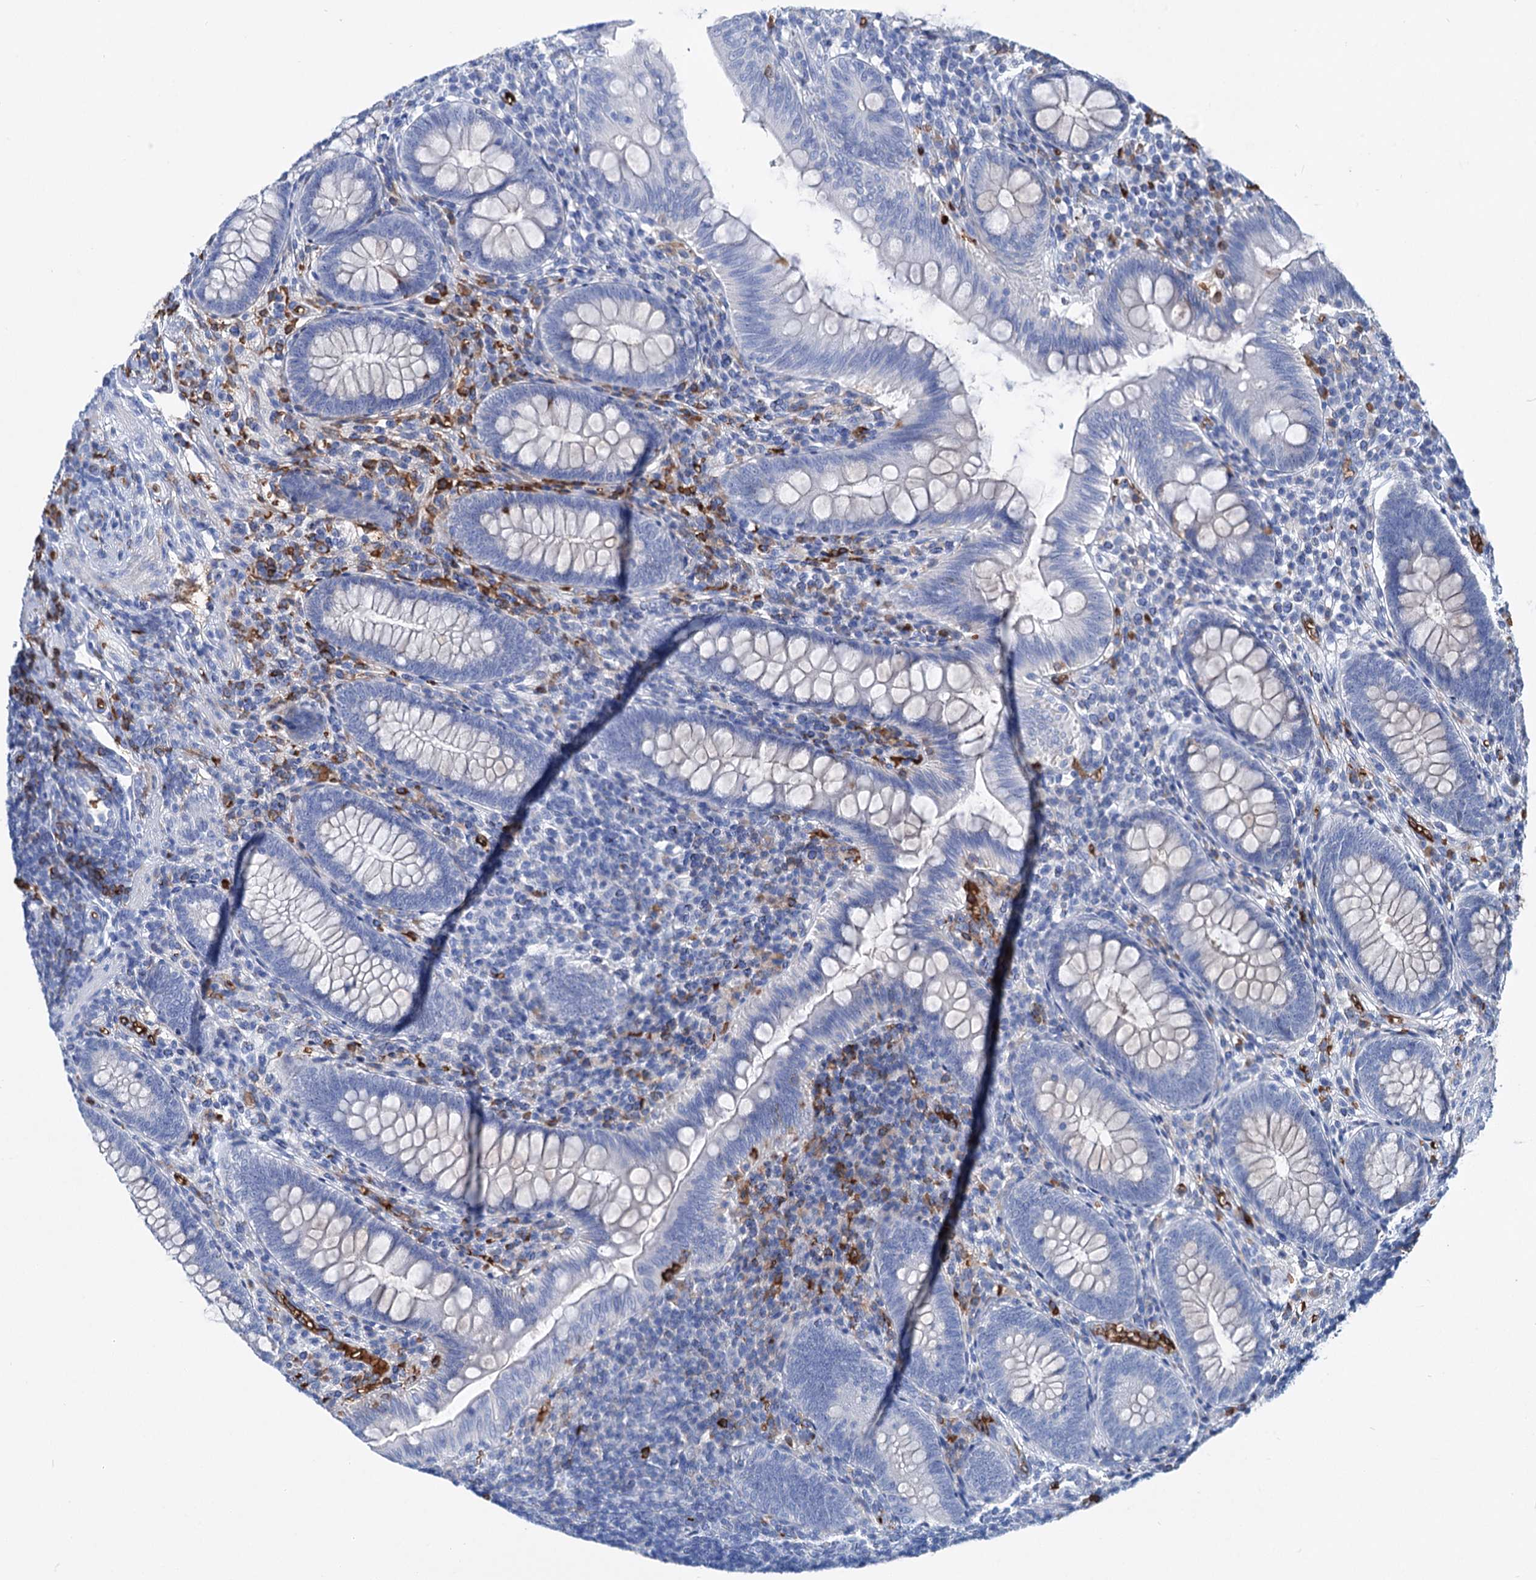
{"staining": {"intensity": "negative", "quantity": "none", "location": "none"}, "tissue": "appendix", "cell_type": "Glandular cells", "image_type": "normal", "snomed": [{"axis": "morphology", "description": "Normal tissue, NOS"}, {"axis": "topography", "description": "Appendix"}], "caption": "Immunohistochemistry (IHC) photomicrograph of benign human appendix stained for a protein (brown), which reveals no staining in glandular cells. The staining is performed using DAB brown chromogen with nuclei counter-stained in using hematoxylin.", "gene": "RPUSD3", "patient": {"sex": "male", "age": 14}}